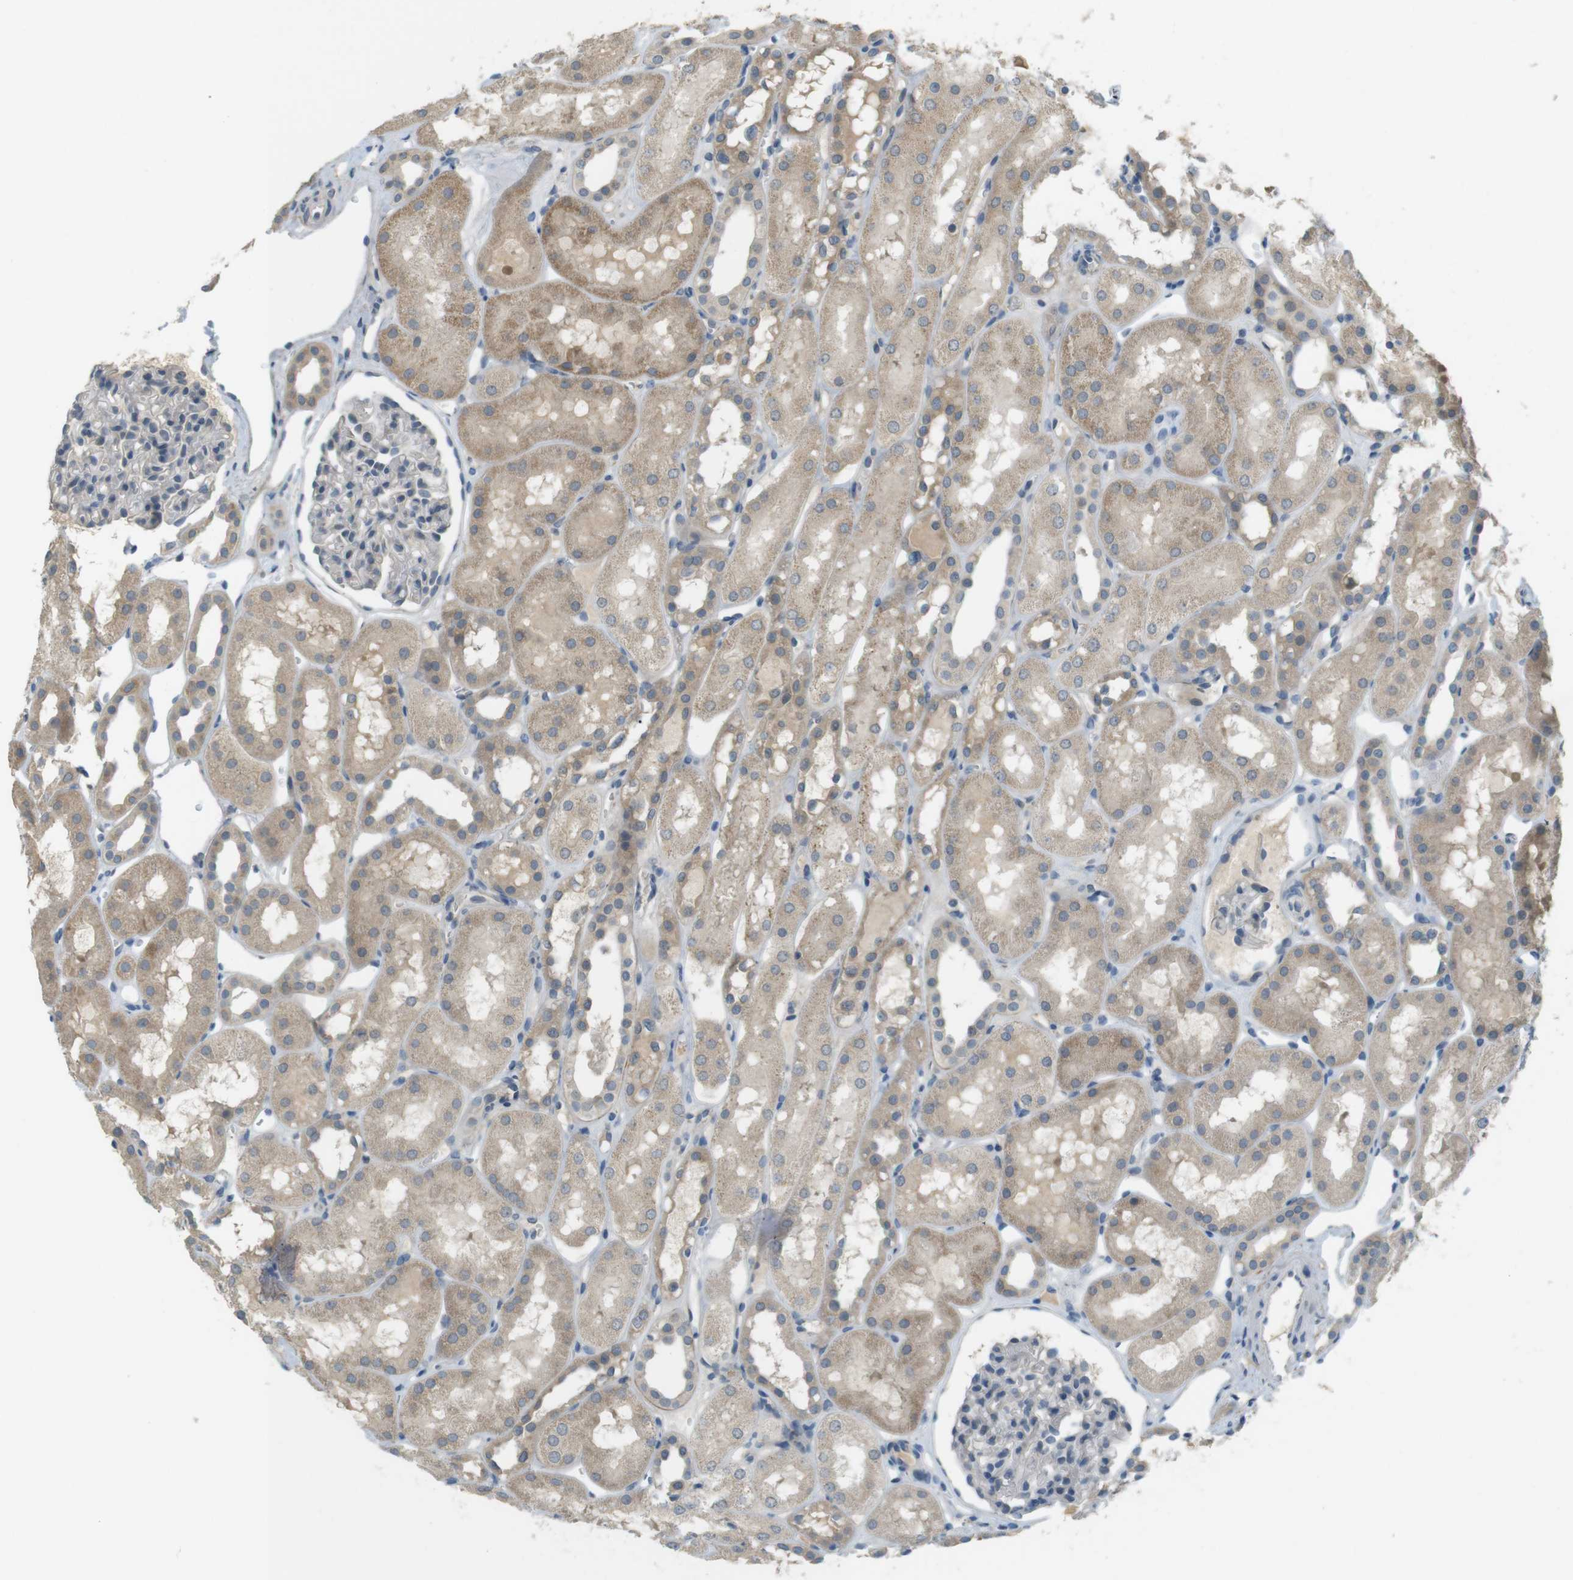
{"staining": {"intensity": "negative", "quantity": "none", "location": "none"}, "tissue": "kidney", "cell_type": "Cells in glomeruli", "image_type": "normal", "snomed": [{"axis": "morphology", "description": "Normal tissue, NOS"}, {"axis": "topography", "description": "Kidney"}, {"axis": "topography", "description": "Urinary bladder"}], "caption": "Cells in glomeruli are negative for protein expression in unremarkable human kidney.", "gene": "UGT8", "patient": {"sex": "male", "age": 16}}